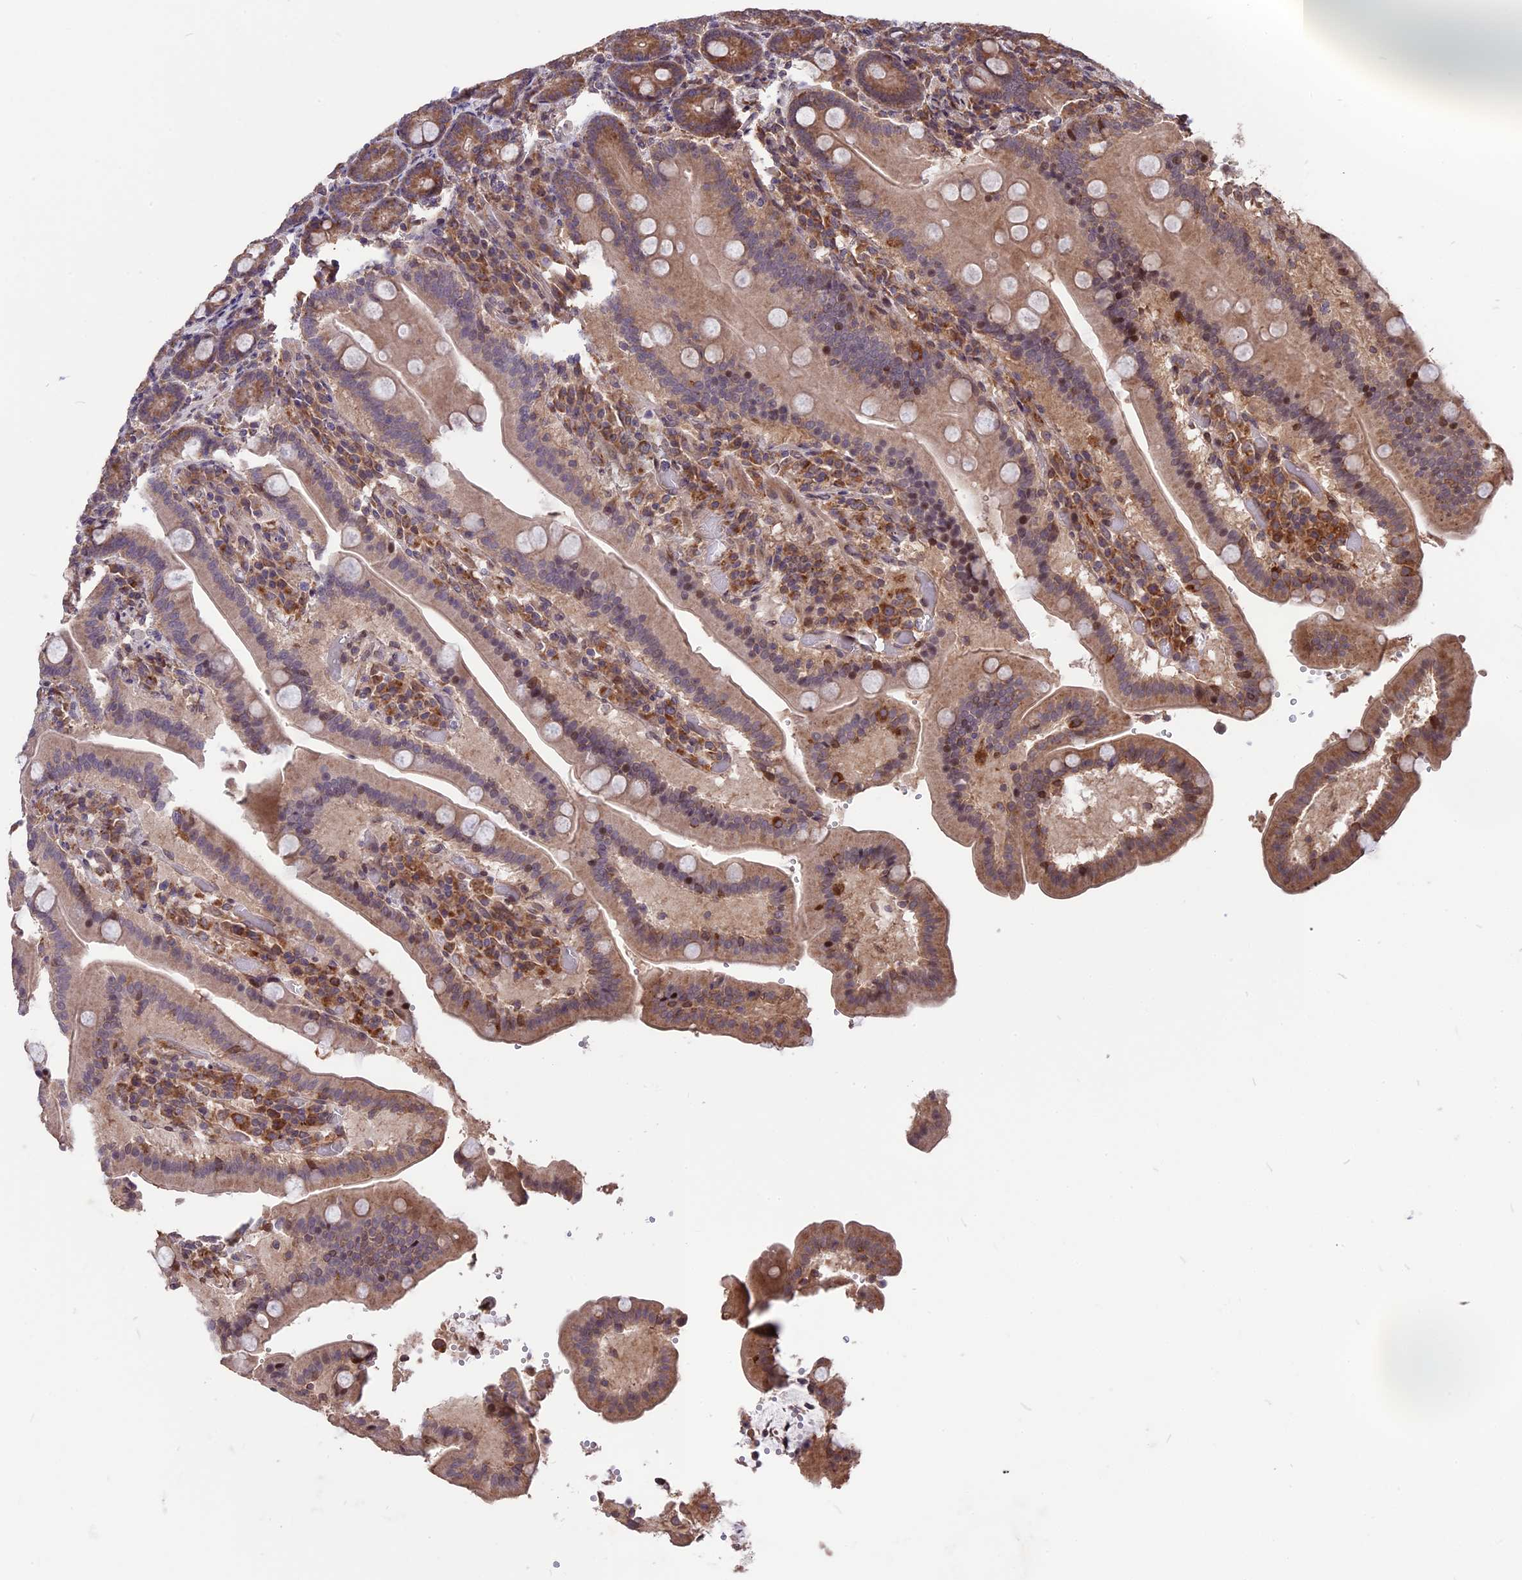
{"staining": {"intensity": "moderate", "quantity": ">75%", "location": "cytoplasmic/membranous"}, "tissue": "duodenum", "cell_type": "Glandular cells", "image_type": "normal", "snomed": [{"axis": "morphology", "description": "Normal tissue, NOS"}, {"axis": "topography", "description": "Duodenum"}], "caption": "This histopathology image exhibits immunohistochemistry (IHC) staining of unremarkable human duodenum, with medium moderate cytoplasmic/membranous expression in about >75% of glandular cells.", "gene": "ZNF598", "patient": {"sex": "female", "age": 62}}